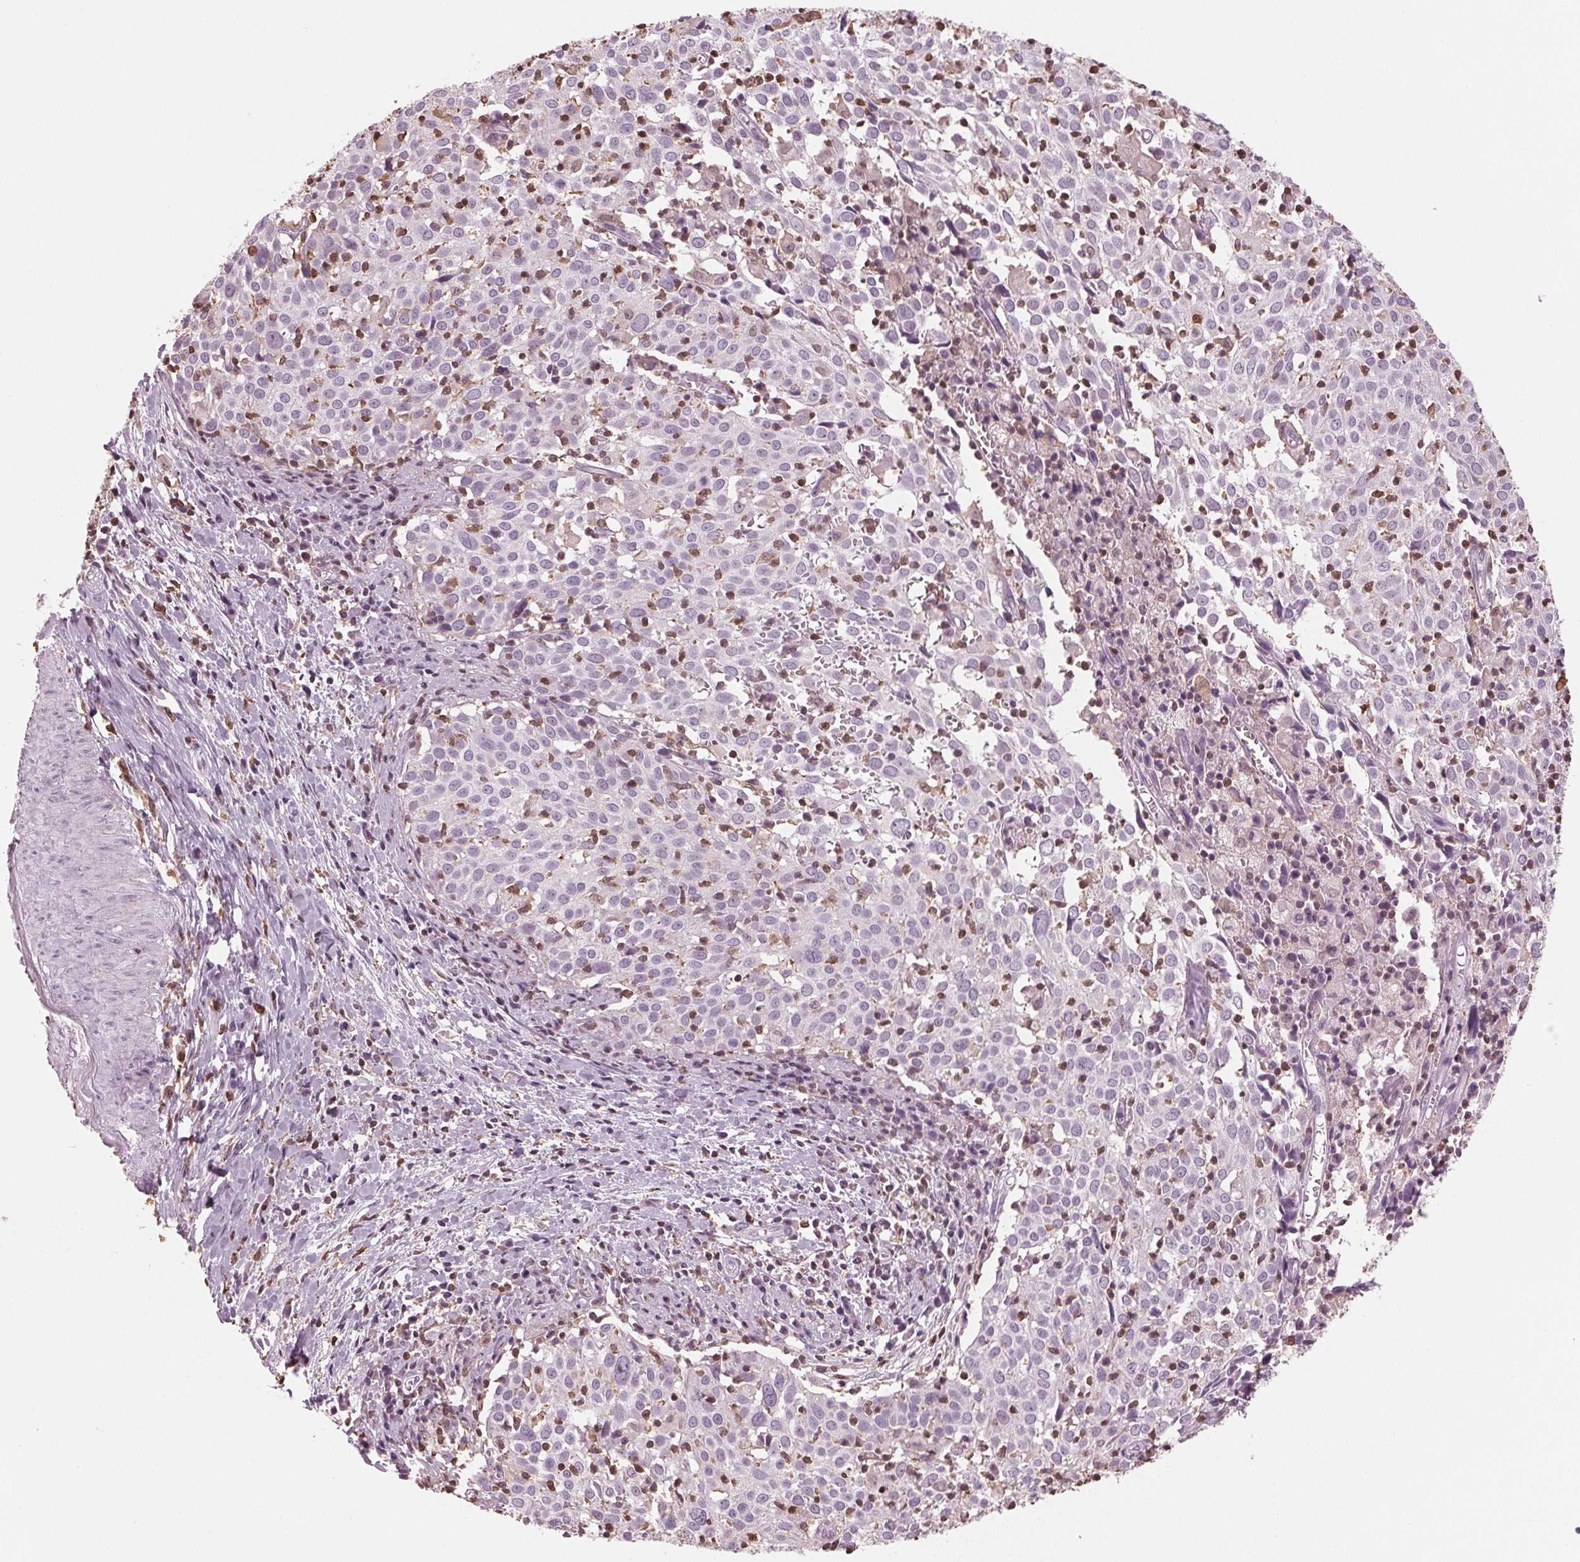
{"staining": {"intensity": "negative", "quantity": "none", "location": "none"}, "tissue": "cervical cancer", "cell_type": "Tumor cells", "image_type": "cancer", "snomed": [{"axis": "morphology", "description": "Squamous cell carcinoma, NOS"}, {"axis": "topography", "description": "Cervix"}], "caption": "Protein analysis of cervical cancer demonstrates no significant staining in tumor cells.", "gene": "BTLA", "patient": {"sex": "female", "age": 39}}